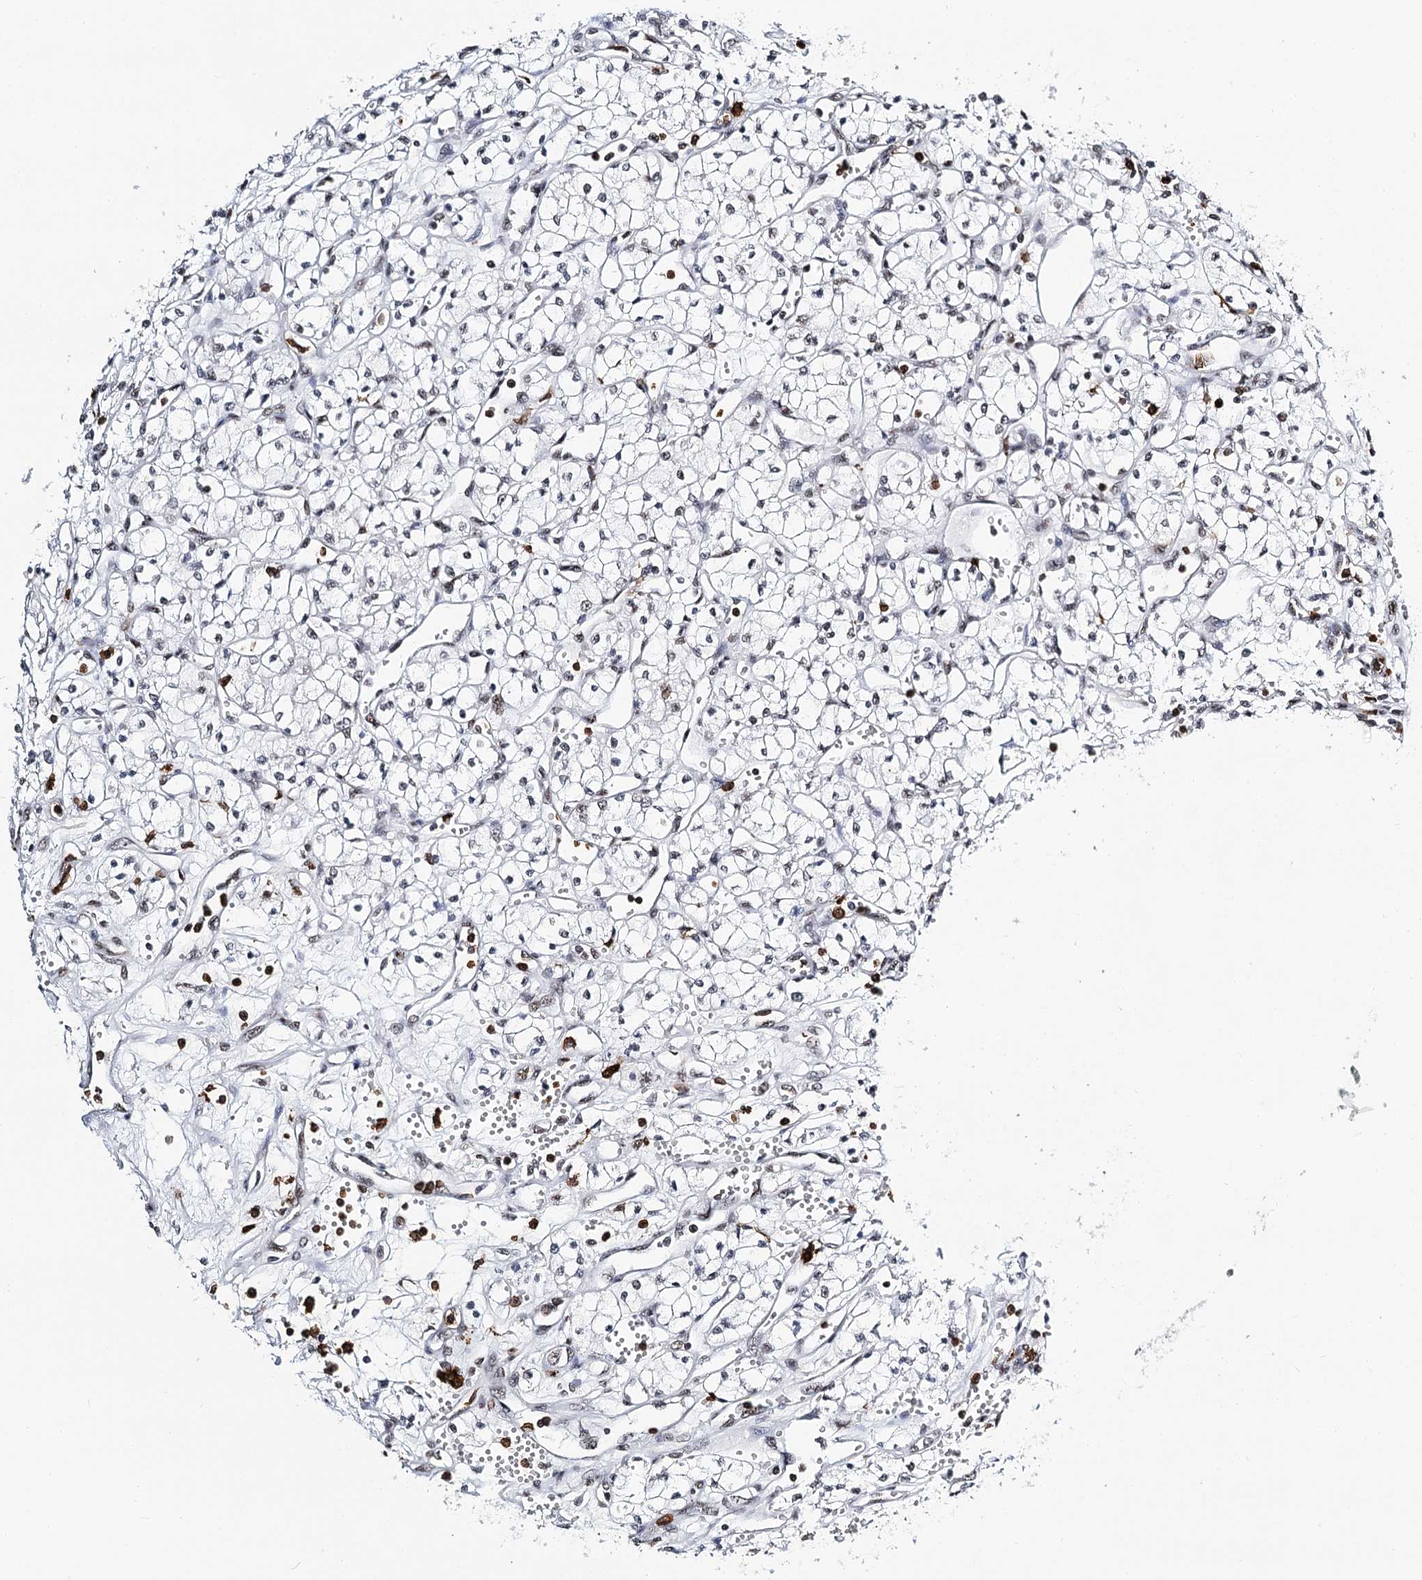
{"staining": {"intensity": "negative", "quantity": "none", "location": "none"}, "tissue": "renal cancer", "cell_type": "Tumor cells", "image_type": "cancer", "snomed": [{"axis": "morphology", "description": "Adenocarcinoma, NOS"}, {"axis": "topography", "description": "Kidney"}], "caption": "Immunohistochemical staining of human renal cancer reveals no significant positivity in tumor cells. (IHC, brightfield microscopy, high magnification).", "gene": "BARD1", "patient": {"sex": "male", "age": 59}}